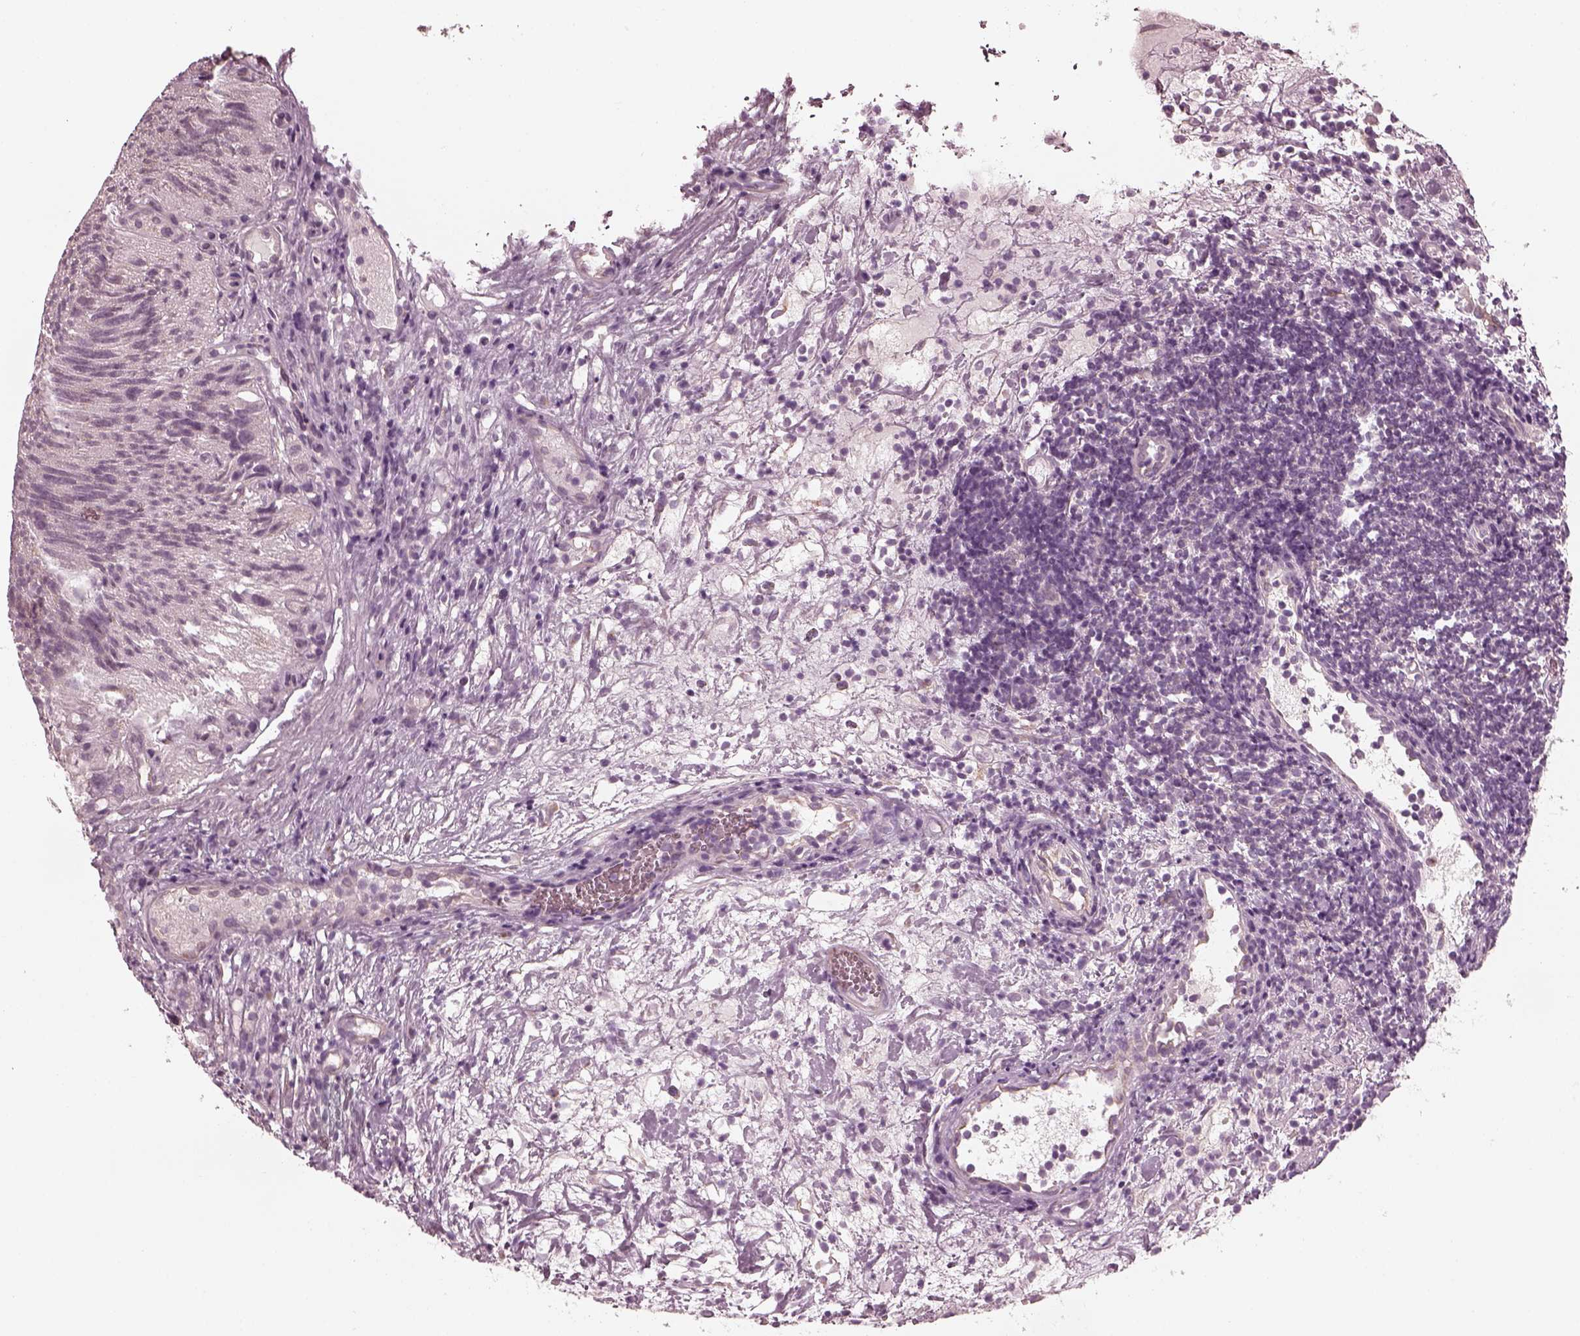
{"staining": {"intensity": "weak", "quantity": "<25%", "location": "cytoplasmic/membranous"}, "tissue": "urothelial cancer", "cell_type": "Tumor cells", "image_type": "cancer", "snomed": [{"axis": "morphology", "description": "Urothelial carcinoma, Low grade"}, {"axis": "topography", "description": "Urinary bladder"}], "caption": "The immunohistochemistry (IHC) micrograph has no significant staining in tumor cells of urothelial cancer tissue. (Stains: DAB immunohistochemistry (IHC) with hematoxylin counter stain, Microscopy: brightfield microscopy at high magnification).", "gene": "KIF6", "patient": {"sex": "female", "age": 69}}